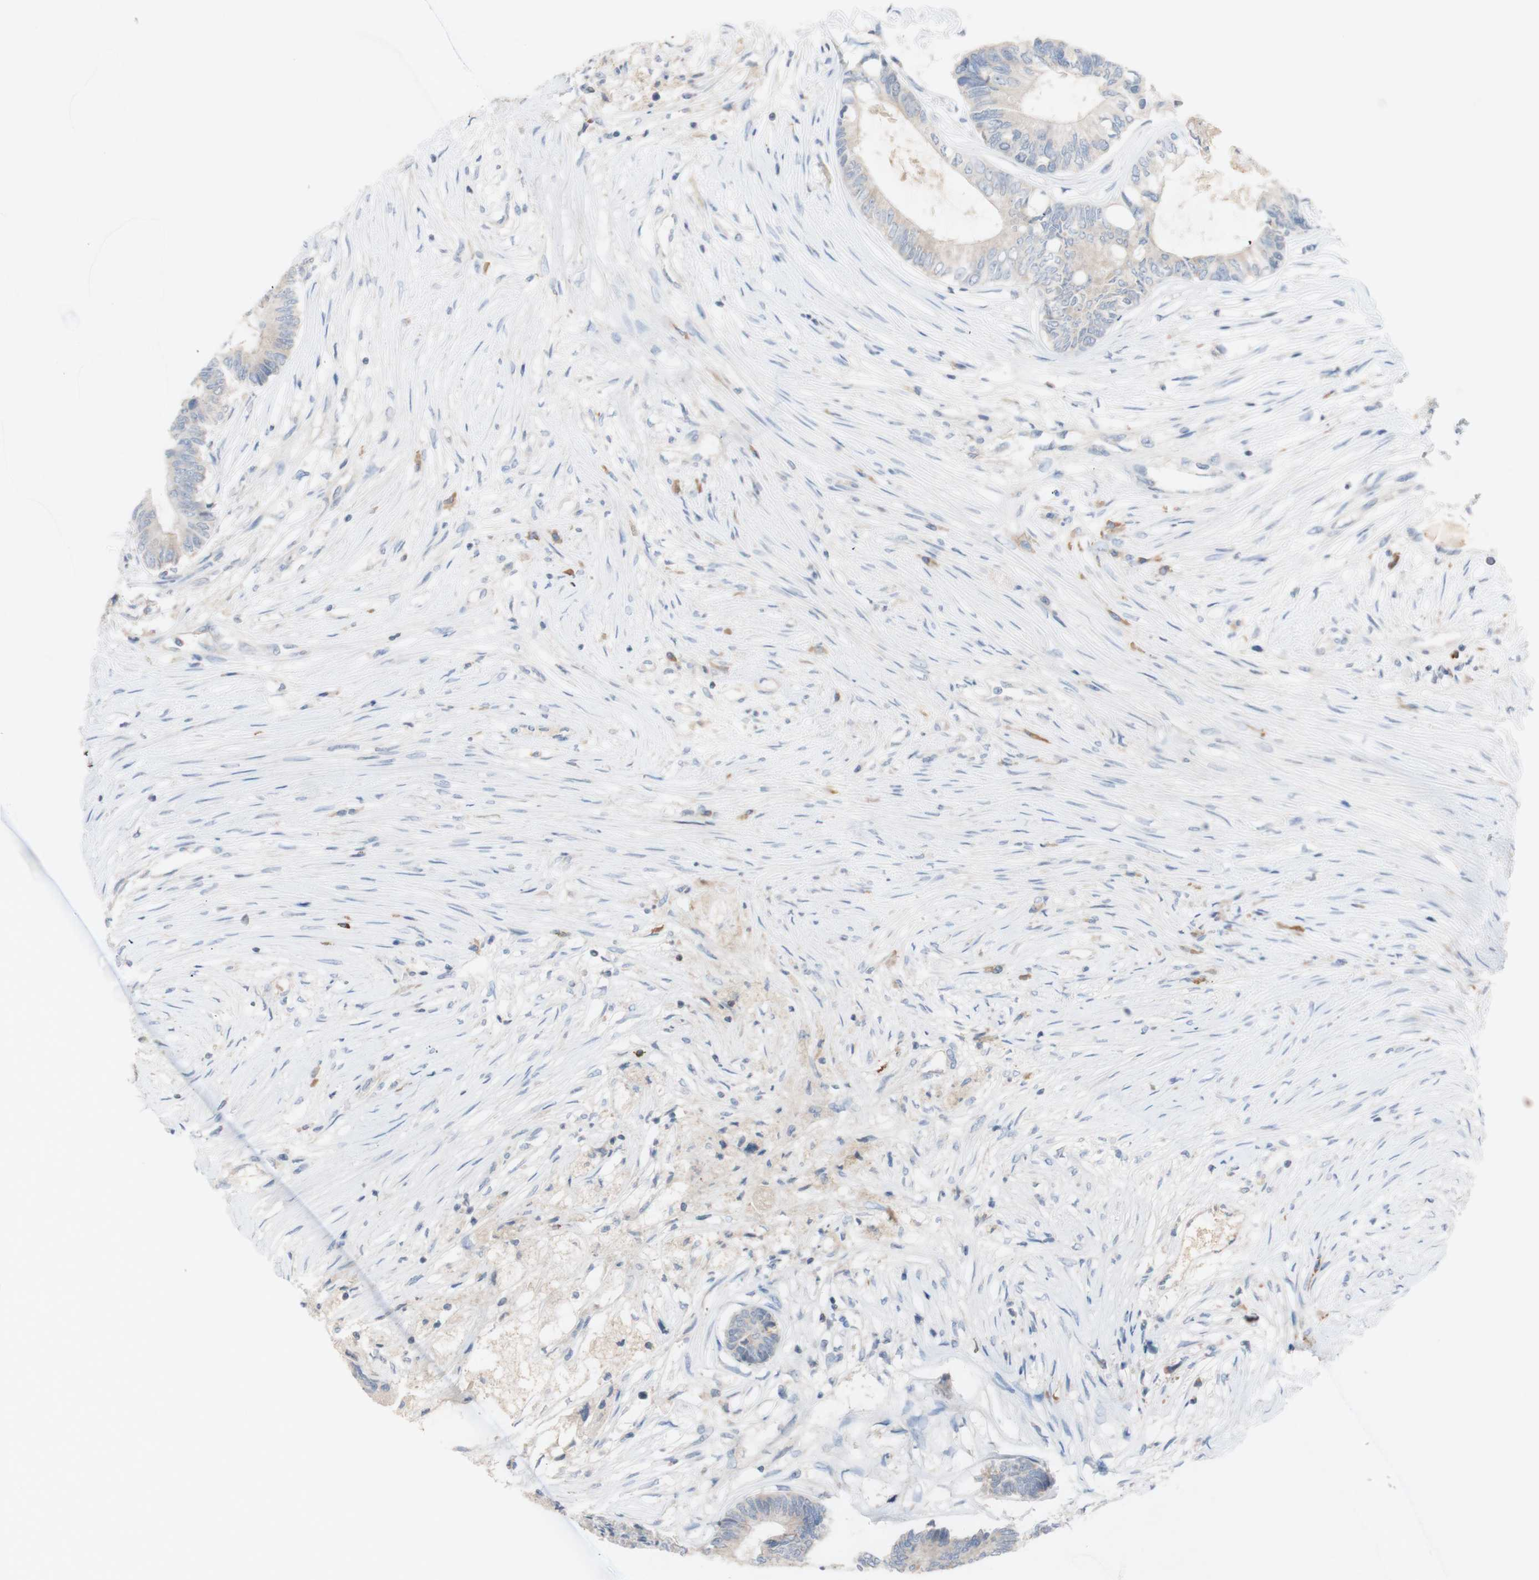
{"staining": {"intensity": "weak", "quantity": ">75%", "location": "cytoplasmic/membranous"}, "tissue": "colorectal cancer", "cell_type": "Tumor cells", "image_type": "cancer", "snomed": [{"axis": "morphology", "description": "Adenocarcinoma, NOS"}, {"axis": "topography", "description": "Rectum"}], "caption": "About >75% of tumor cells in human adenocarcinoma (colorectal) exhibit weak cytoplasmic/membranous protein staining as visualized by brown immunohistochemical staining.", "gene": "PACSIN1", "patient": {"sex": "male", "age": 63}}